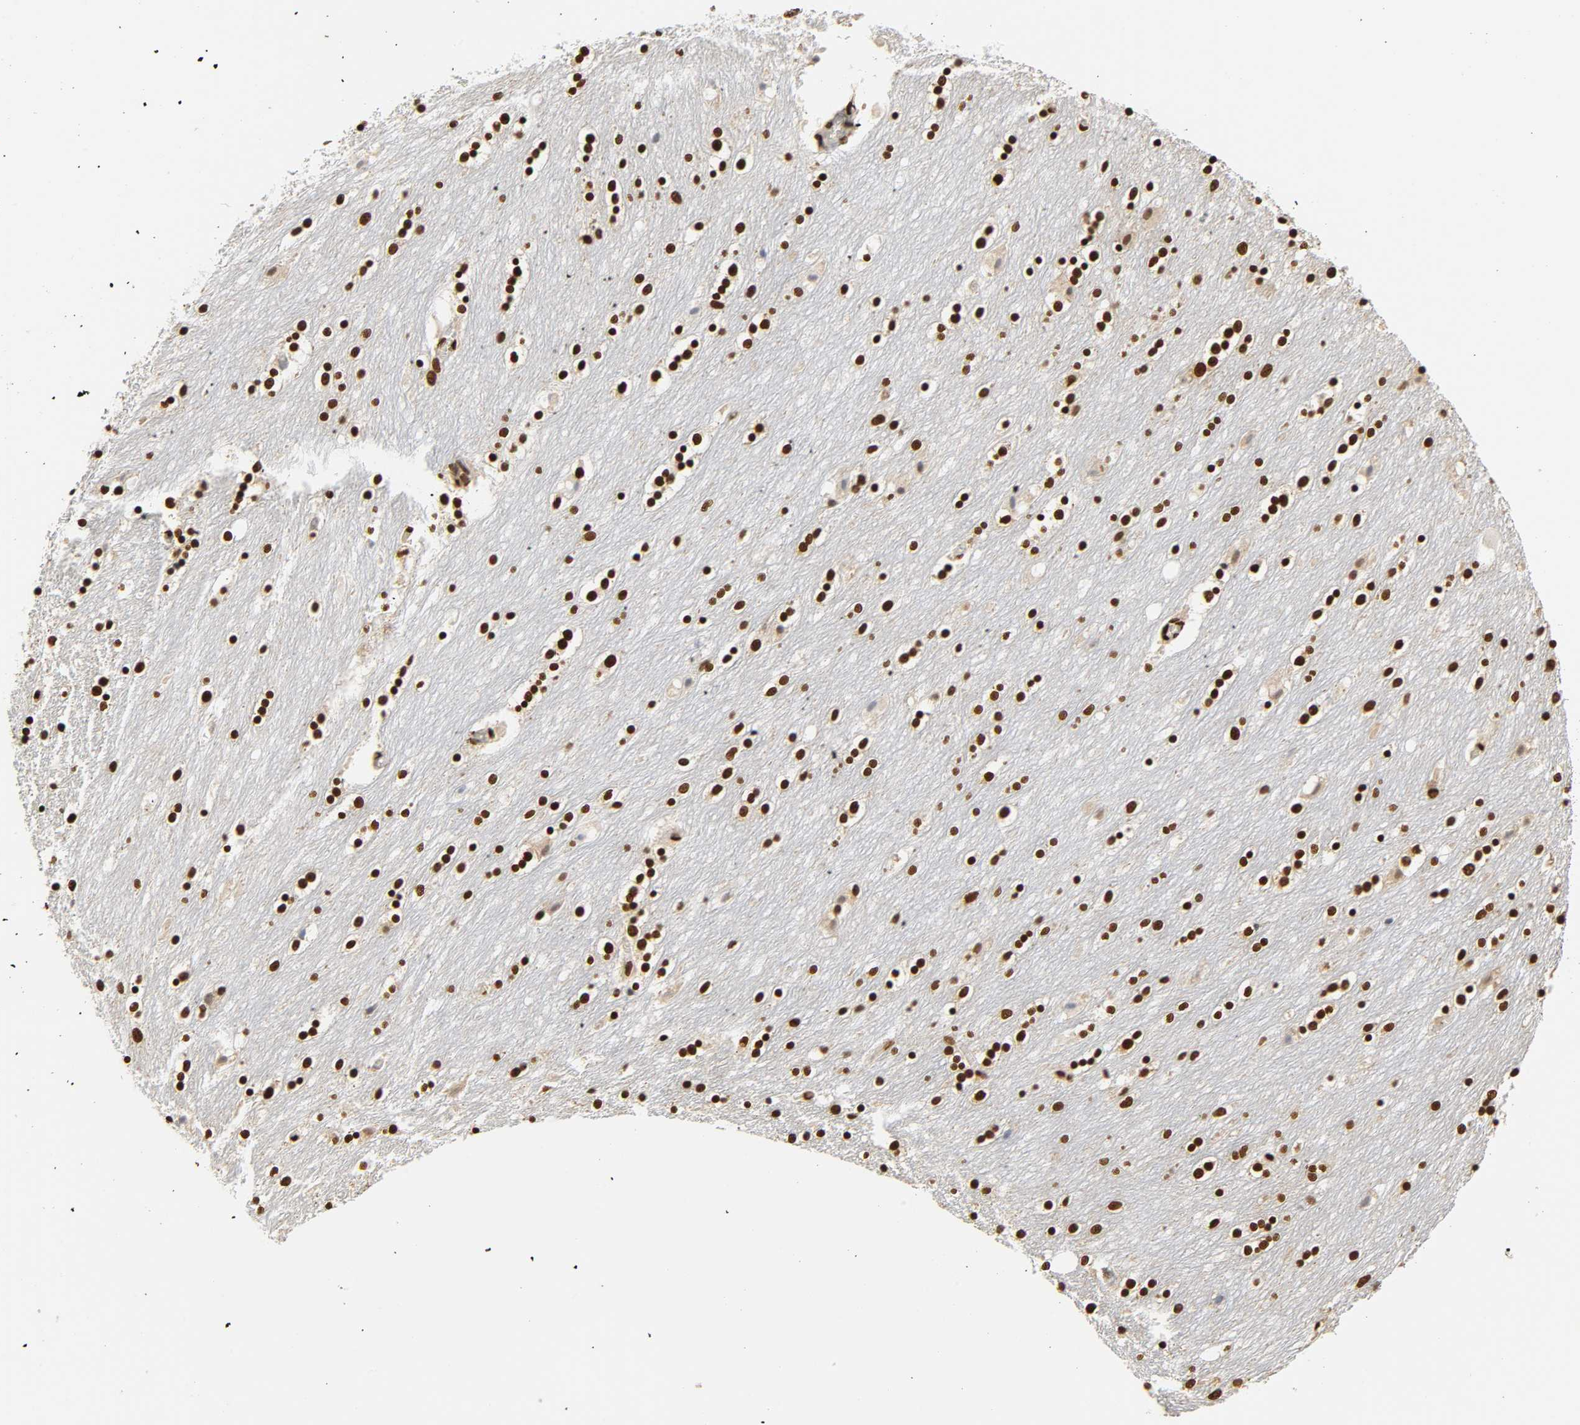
{"staining": {"intensity": "strong", "quantity": ">75%", "location": "nuclear"}, "tissue": "caudate", "cell_type": "Glial cells", "image_type": "normal", "snomed": [{"axis": "morphology", "description": "Normal tissue, NOS"}, {"axis": "topography", "description": "Lateral ventricle wall"}], "caption": "Glial cells exhibit high levels of strong nuclear expression in approximately >75% of cells in unremarkable human caudate.", "gene": "HNRNPC", "patient": {"sex": "female", "age": 54}}